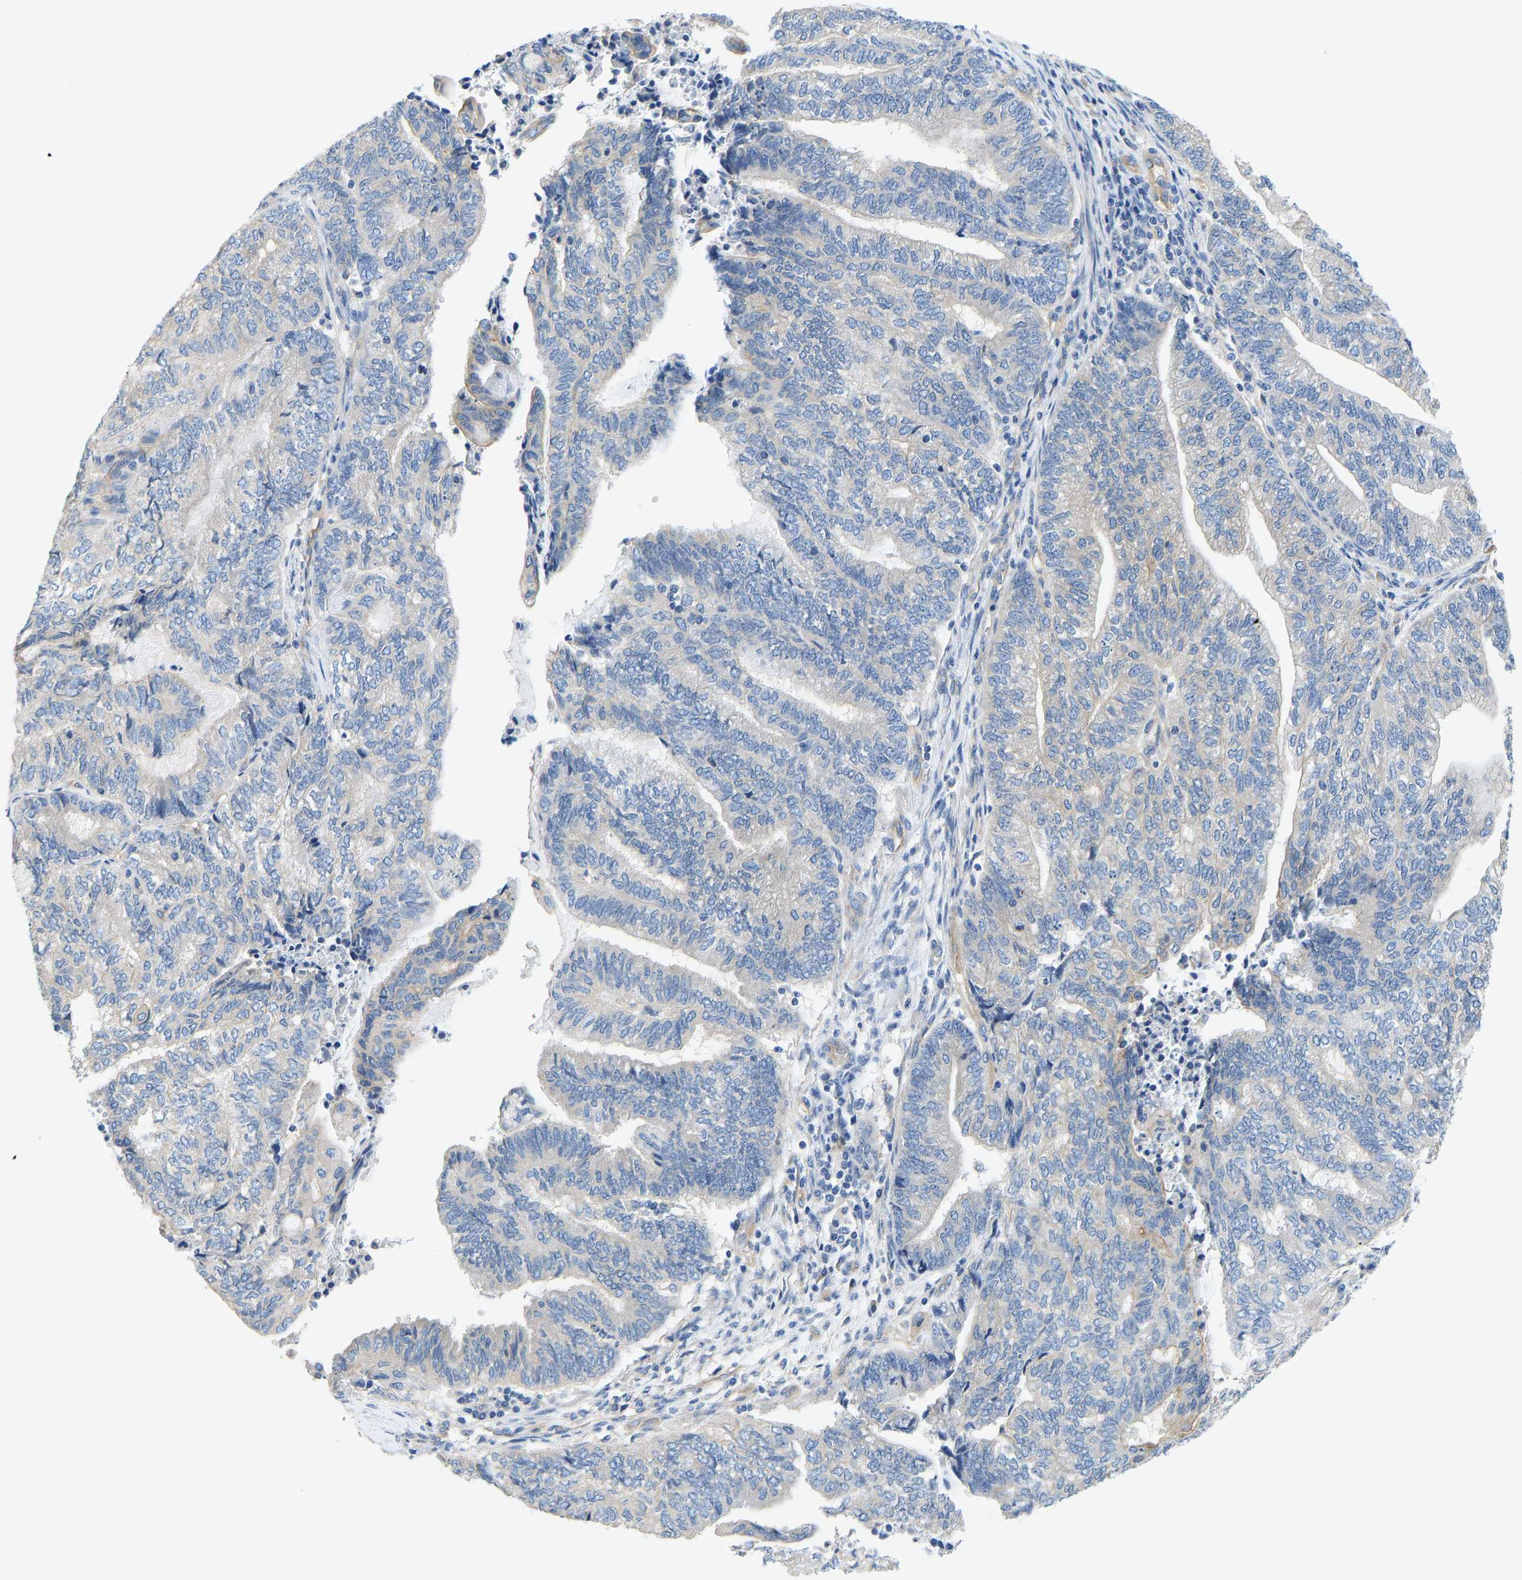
{"staining": {"intensity": "negative", "quantity": "none", "location": "none"}, "tissue": "endometrial cancer", "cell_type": "Tumor cells", "image_type": "cancer", "snomed": [{"axis": "morphology", "description": "Adenocarcinoma, NOS"}, {"axis": "topography", "description": "Uterus"}, {"axis": "topography", "description": "Endometrium"}], "caption": "The image exhibits no significant expression in tumor cells of adenocarcinoma (endometrial).", "gene": "CHAD", "patient": {"sex": "female", "age": 70}}